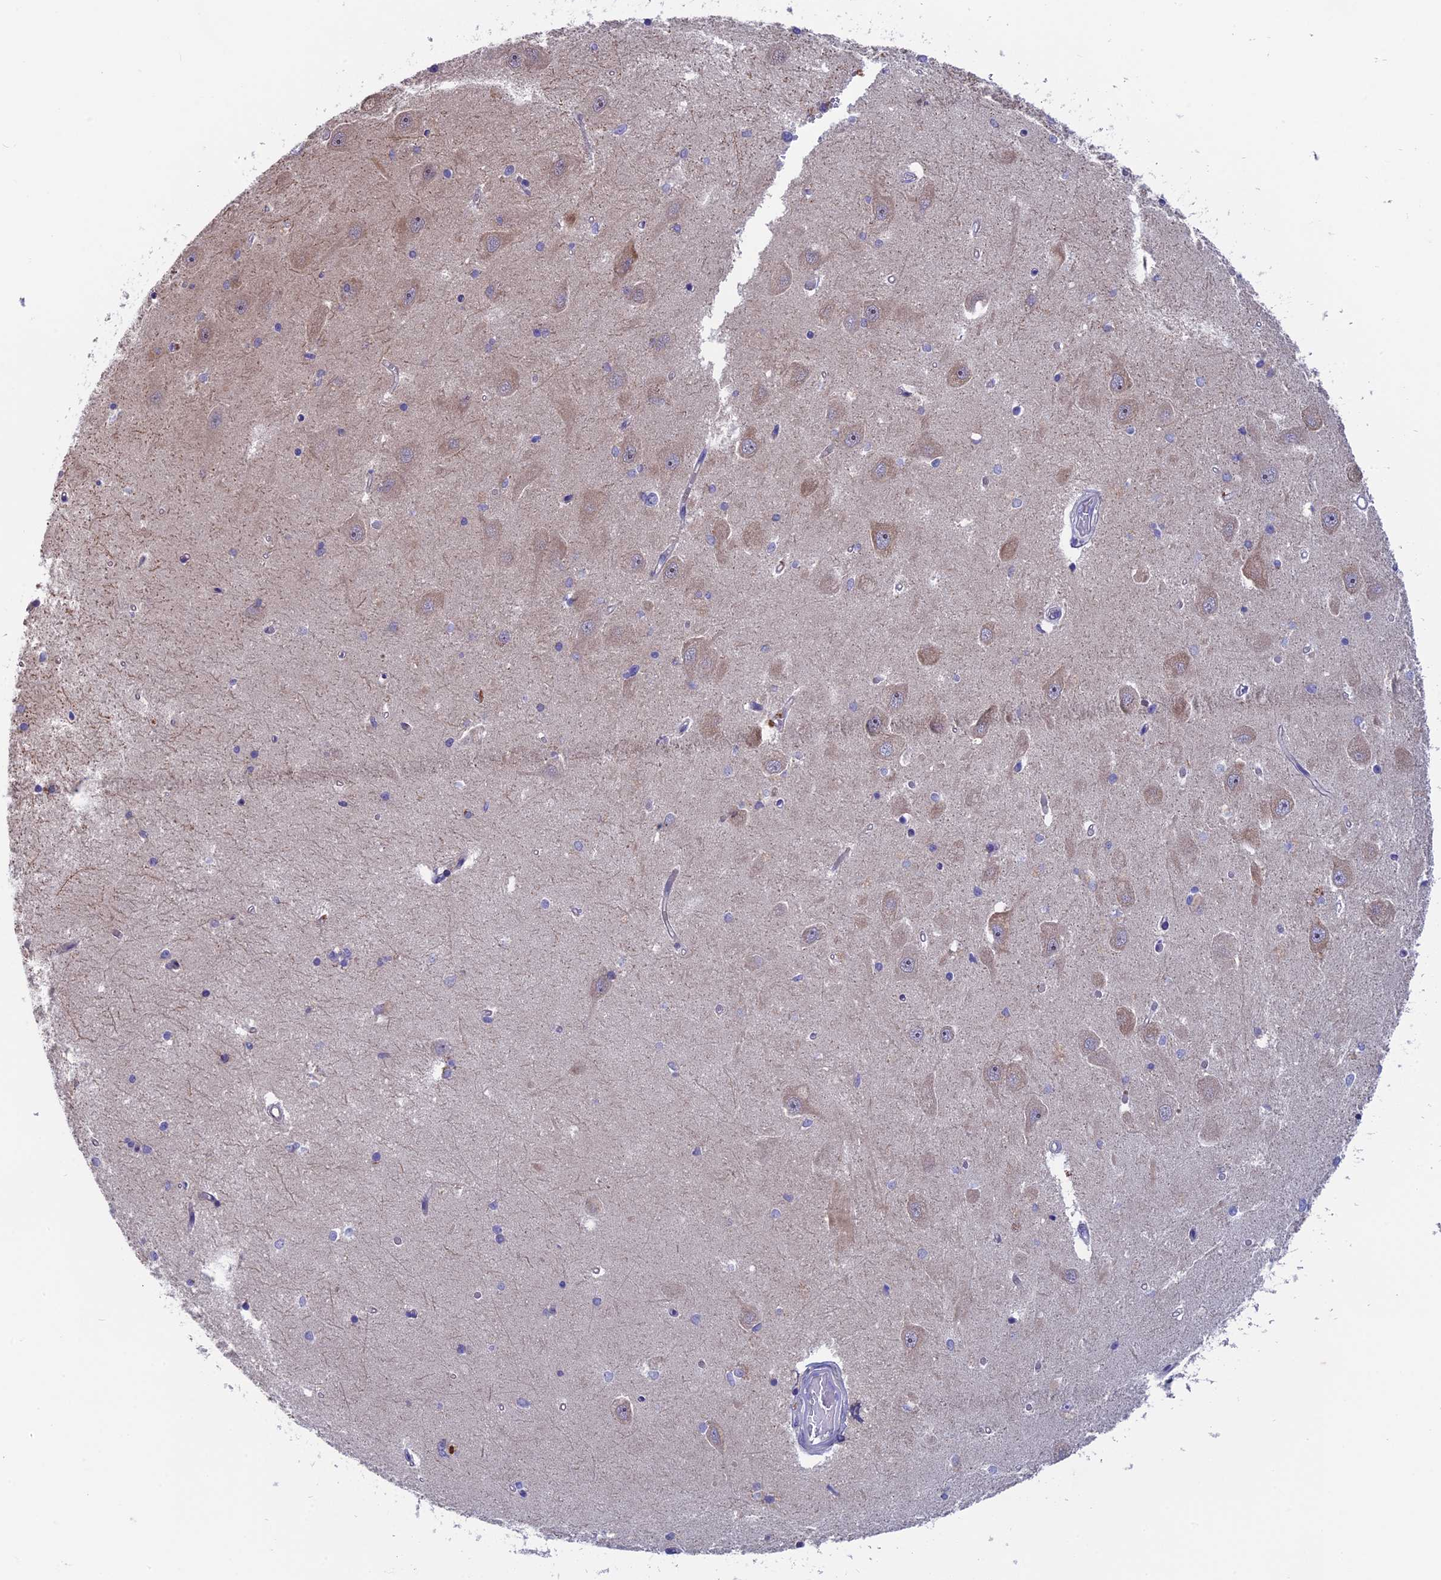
{"staining": {"intensity": "negative", "quantity": "none", "location": "none"}, "tissue": "hippocampus", "cell_type": "Glial cells", "image_type": "normal", "snomed": [{"axis": "morphology", "description": "Normal tissue, NOS"}, {"axis": "topography", "description": "Hippocampus"}], "caption": "This is a photomicrograph of IHC staining of unremarkable hippocampus, which shows no expression in glial cells. (DAB (3,3'-diaminobenzidine) IHC visualized using brightfield microscopy, high magnification).", "gene": "TENT4B", "patient": {"sex": "male", "age": 45}}